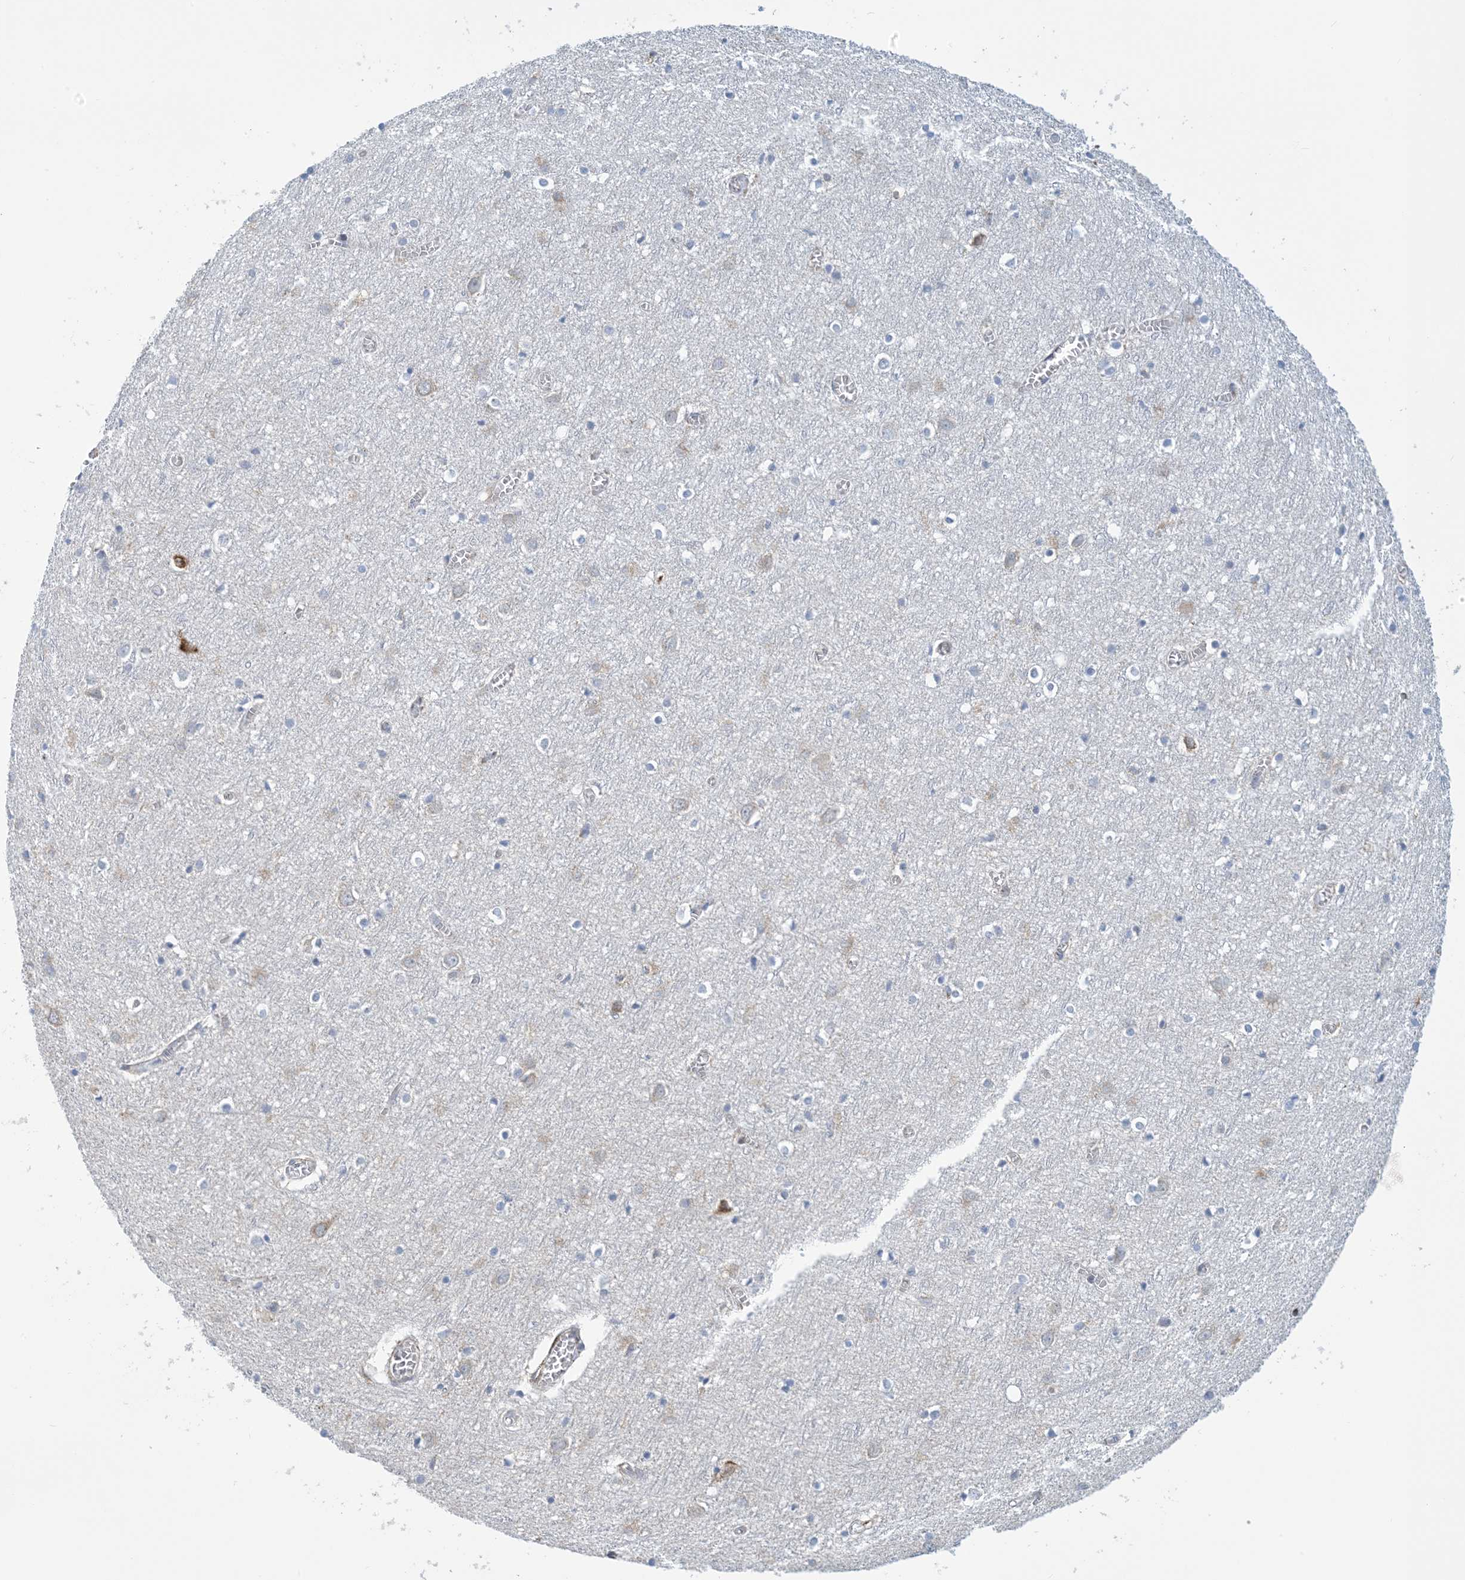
{"staining": {"intensity": "weak", "quantity": "25%-75%", "location": "cytoplasmic/membranous"}, "tissue": "cerebral cortex", "cell_type": "Endothelial cells", "image_type": "normal", "snomed": [{"axis": "morphology", "description": "Normal tissue, NOS"}, {"axis": "topography", "description": "Cerebral cortex"}], "caption": "Weak cytoplasmic/membranous protein expression is appreciated in about 25%-75% of endothelial cells in cerebral cortex.", "gene": "CCDC14", "patient": {"sex": "female", "age": 64}}